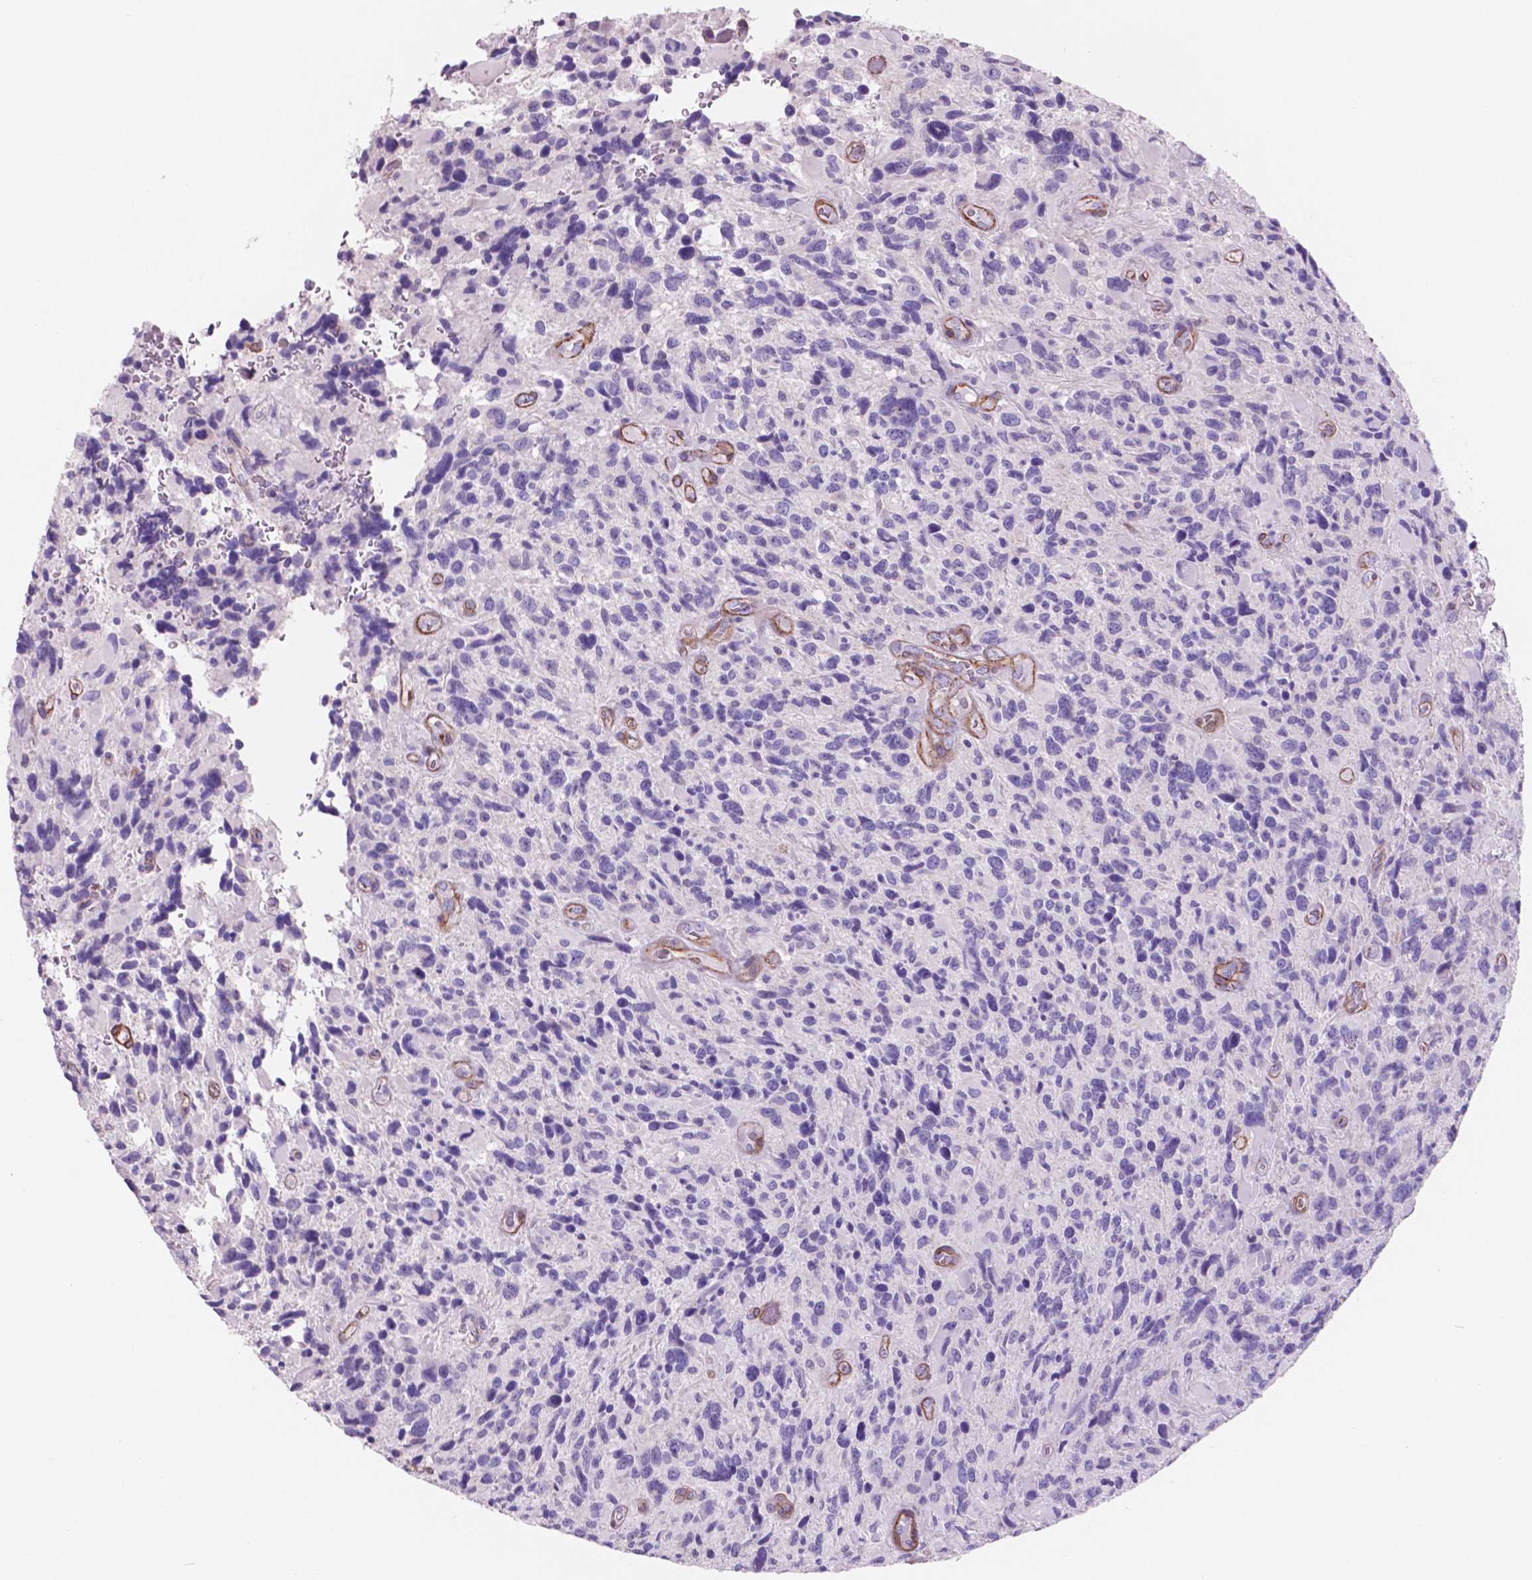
{"staining": {"intensity": "negative", "quantity": "none", "location": "none"}, "tissue": "glioma", "cell_type": "Tumor cells", "image_type": "cancer", "snomed": [{"axis": "morphology", "description": "Glioma, malignant, High grade"}, {"axis": "topography", "description": "Brain"}], "caption": "Immunohistochemical staining of malignant glioma (high-grade) demonstrates no significant positivity in tumor cells.", "gene": "TOR2A", "patient": {"sex": "male", "age": 46}}